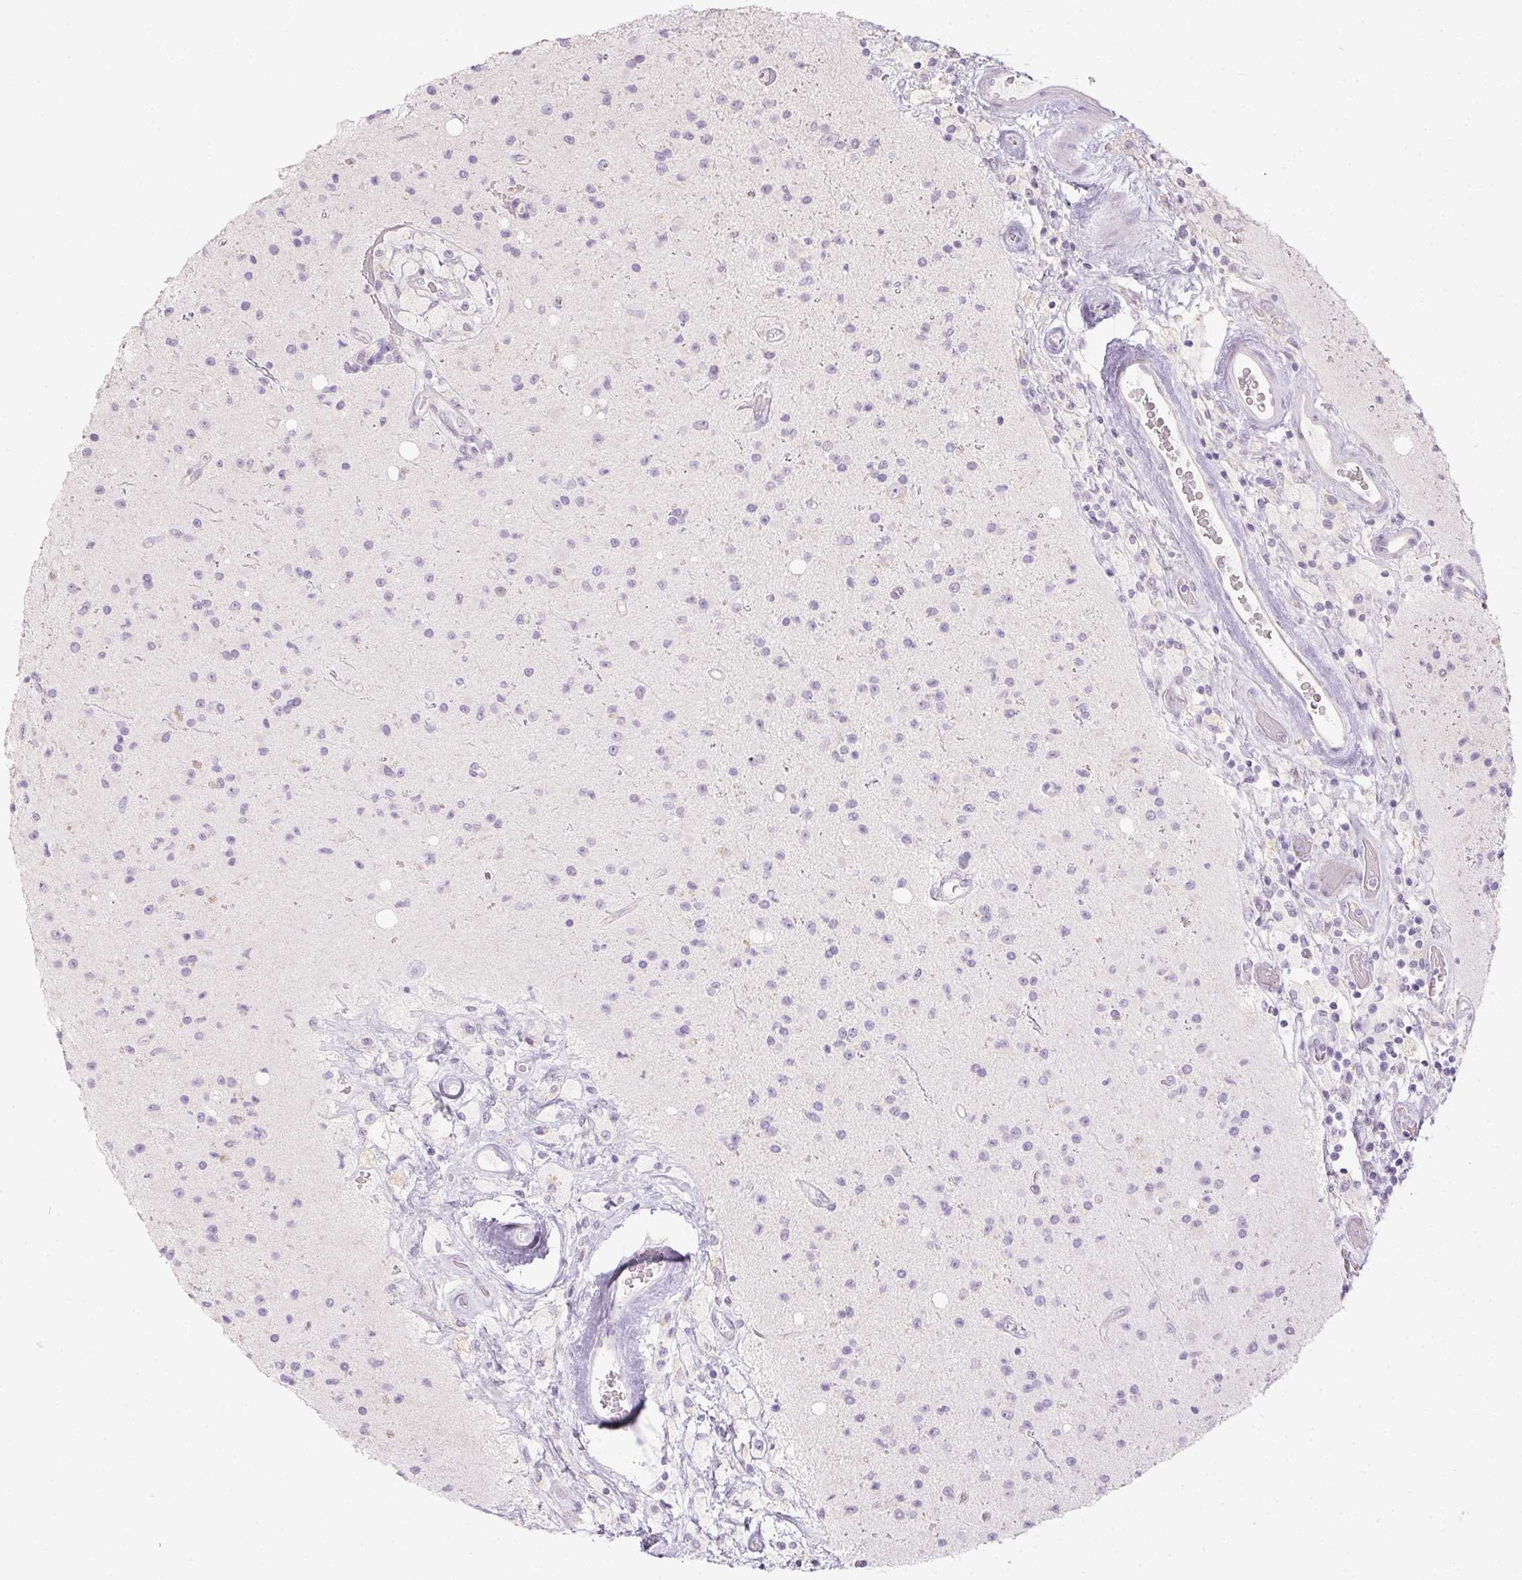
{"staining": {"intensity": "negative", "quantity": "none", "location": "none"}, "tissue": "glioma", "cell_type": "Tumor cells", "image_type": "cancer", "snomed": [{"axis": "morphology", "description": "Glioma, malignant, High grade"}, {"axis": "topography", "description": "Brain"}], "caption": "Tumor cells show no significant protein positivity in malignant high-grade glioma.", "gene": "CTCFL", "patient": {"sex": "male", "age": 36}}